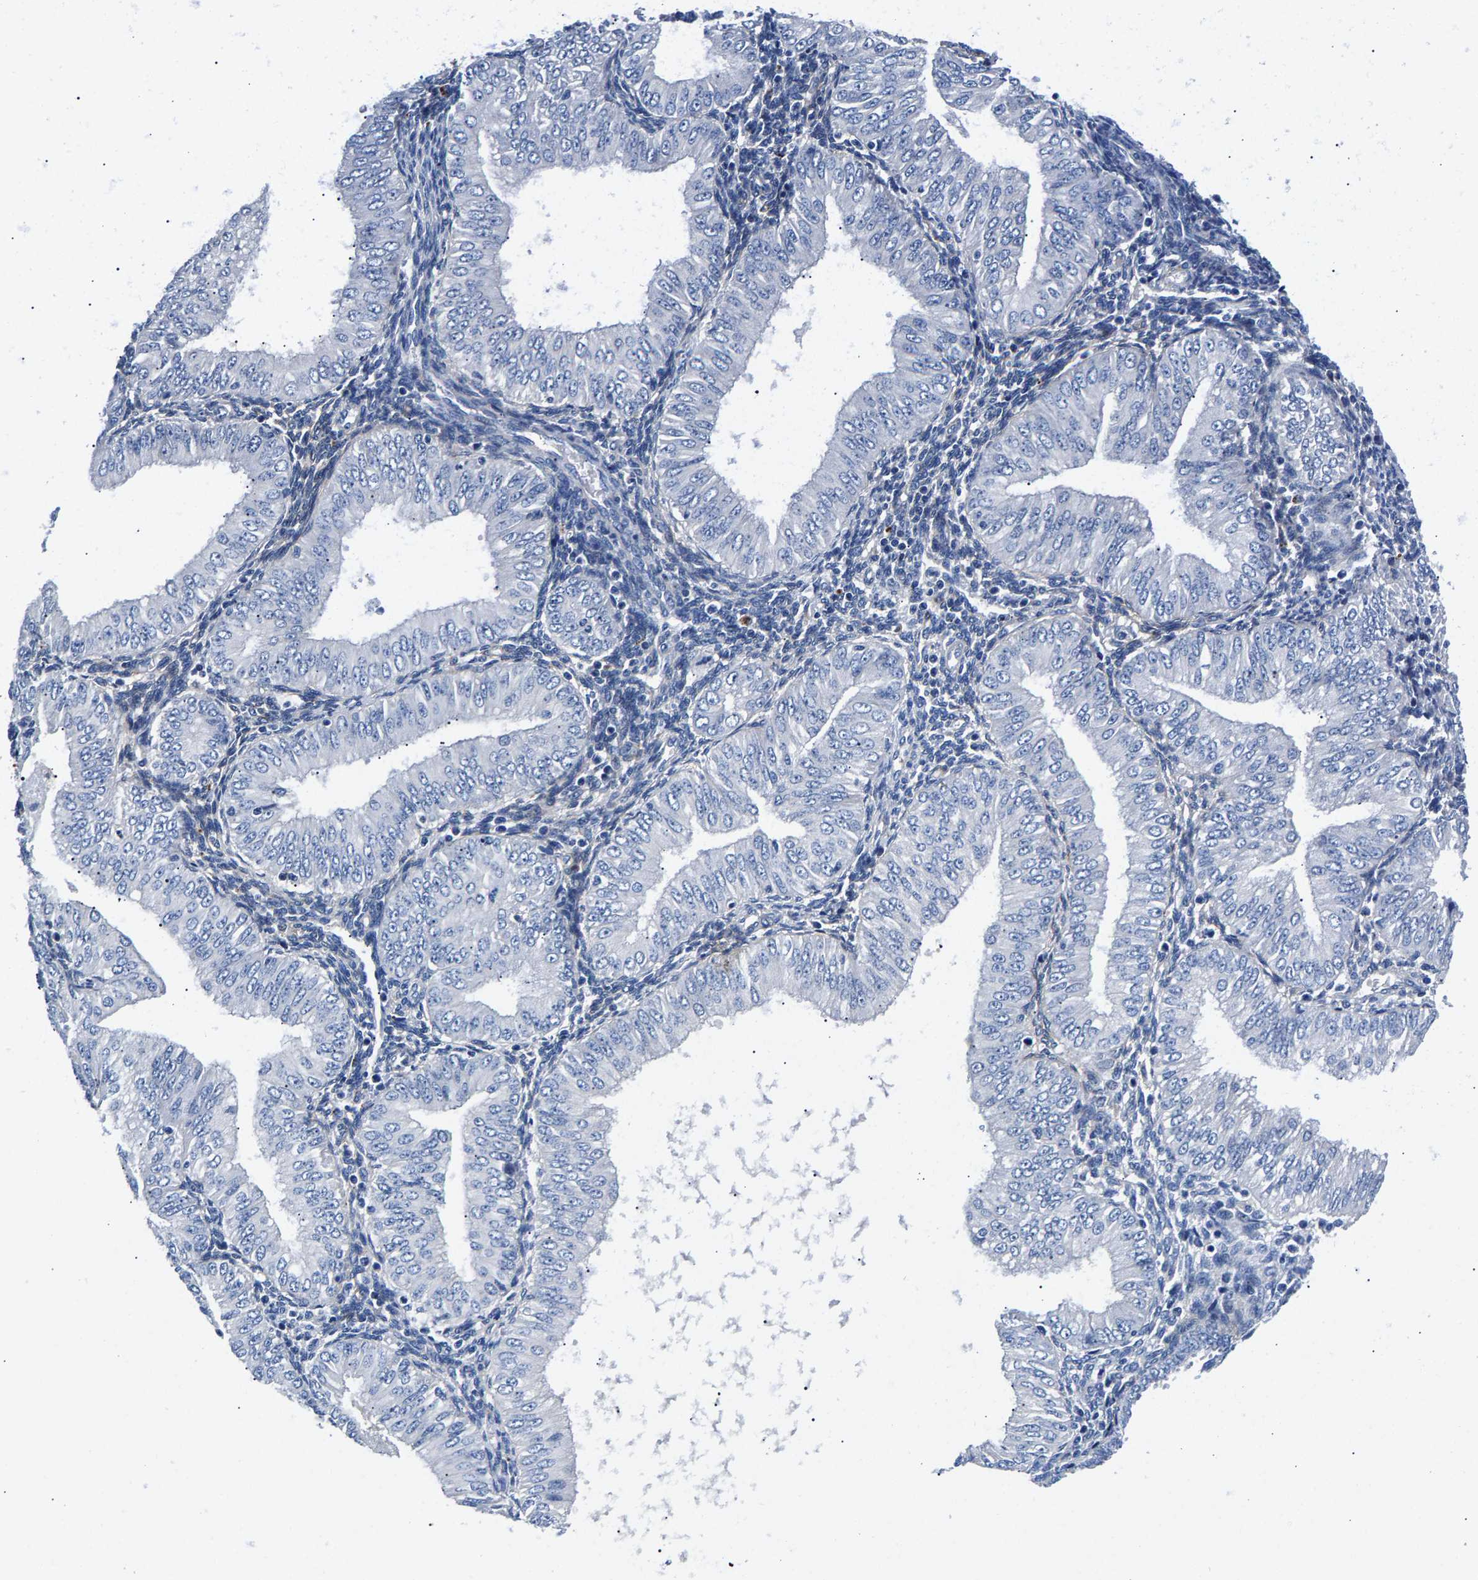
{"staining": {"intensity": "negative", "quantity": "none", "location": "none"}, "tissue": "endometrial cancer", "cell_type": "Tumor cells", "image_type": "cancer", "snomed": [{"axis": "morphology", "description": "Normal tissue, NOS"}, {"axis": "morphology", "description": "Adenocarcinoma, NOS"}, {"axis": "topography", "description": "Endometrium"}], "caption": "Immunohistochemistry (IHC) of human endometrial adenocarcinoma exhibits no expression in tumor cells. (DAB (3,3'-diaminobenzidine) IHC visualized using brightfield microscopy, high magnification).", "gene": "P2RY4", "patient": {"sex": "female", "age": 53}}